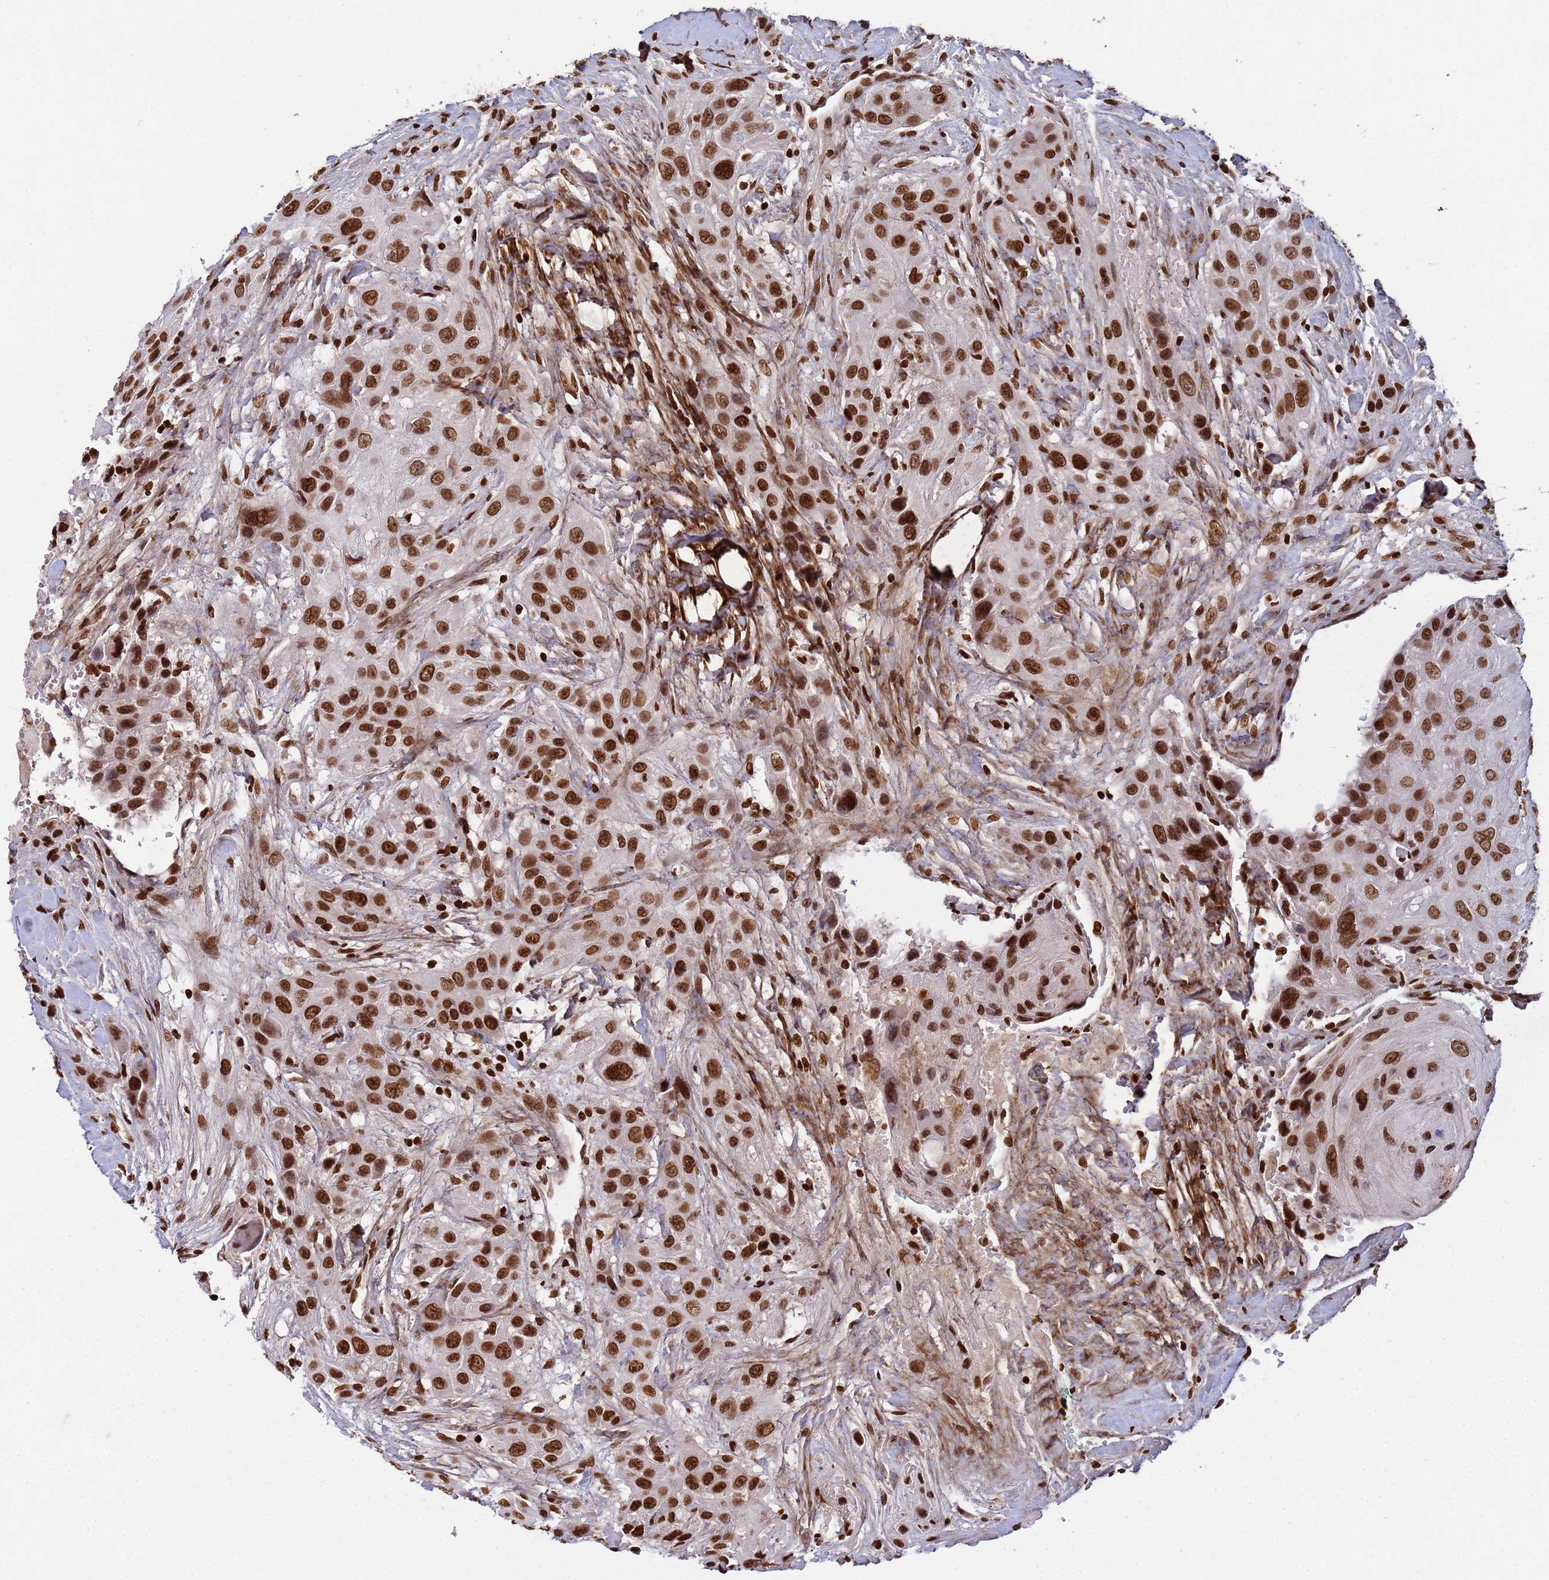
{"staining": {"intensity": "strong", "quantity": ">75%", "location": "nuclear"}, "tissue": "head and neck cancer", "cell_type": "Tumor cells", "image_type": "cancer", "snomed": [{"axis": "morphology", "description": "Squamous cell carcinoma, NOS"}, {"axis": "topography", "description": "Head-Neck"}], "caption": "Protein staining of head and neck cancer (squamous cell carcinoma) tissue exhibits strong nuclear staining in about >75% of tumor cells.", "gene": "H3-3B", "patient": {"sex": "male", "age": 81}}